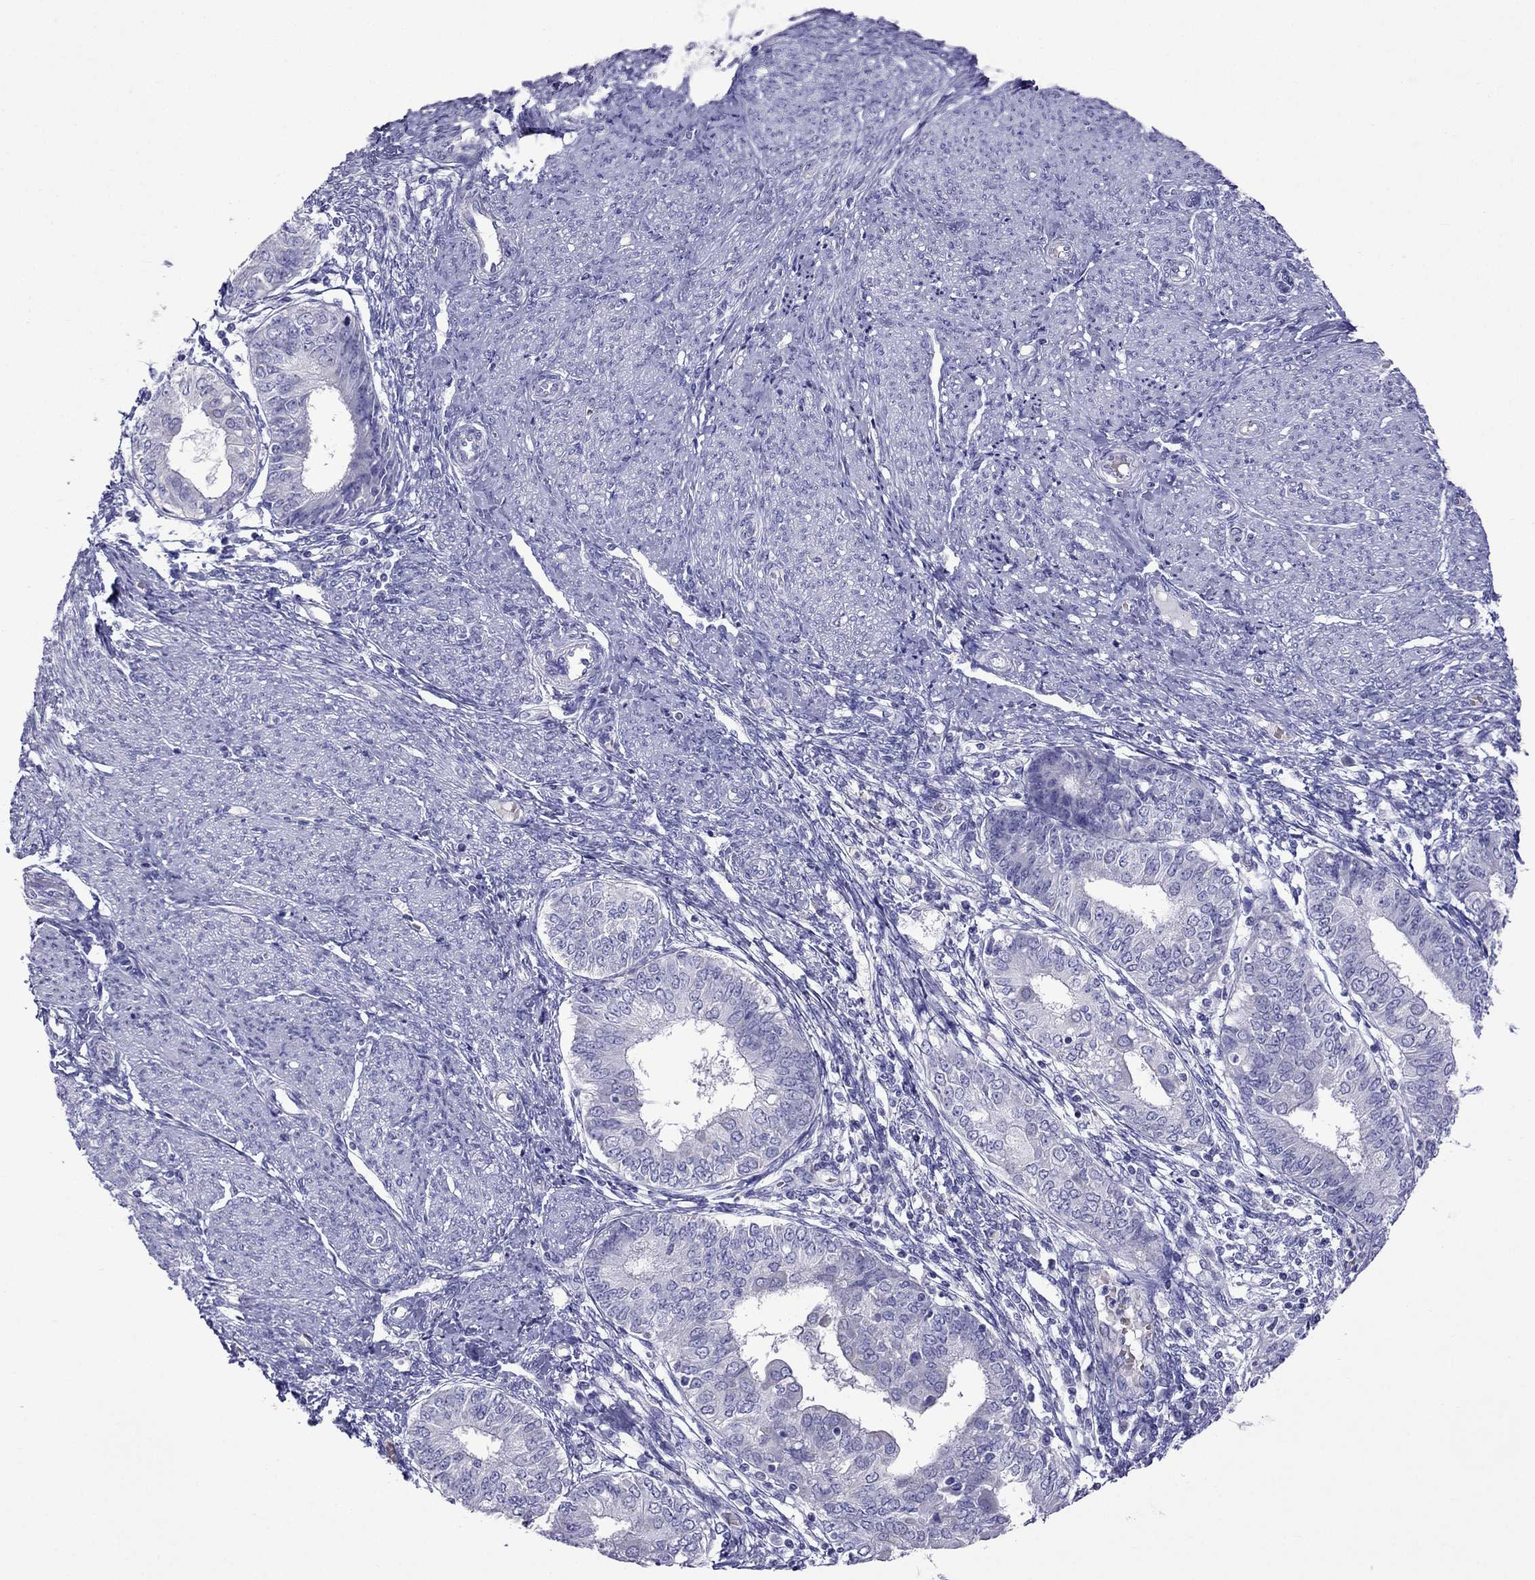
{"staining": {"intensity": "negative", "quantity": "none", "location": "none"}, "tissue": "endometrial cancer", "cell_type": "Tumor cells", "image_type": "cancer", "snomed": [{"axis": "morphology", "description": "Adenocarcinoma, NOS"}, {"axis": "topography", "description": "Endometrium"}], "caption": "DAB (3,3'-diaminobenzidine) immunohistochemical staining of endometrial cancer (adenocarcinoma) displays no significant expression in tumor cells.", "gene": "TDRD1", "patient": {"sex": "female", "age": 68}}